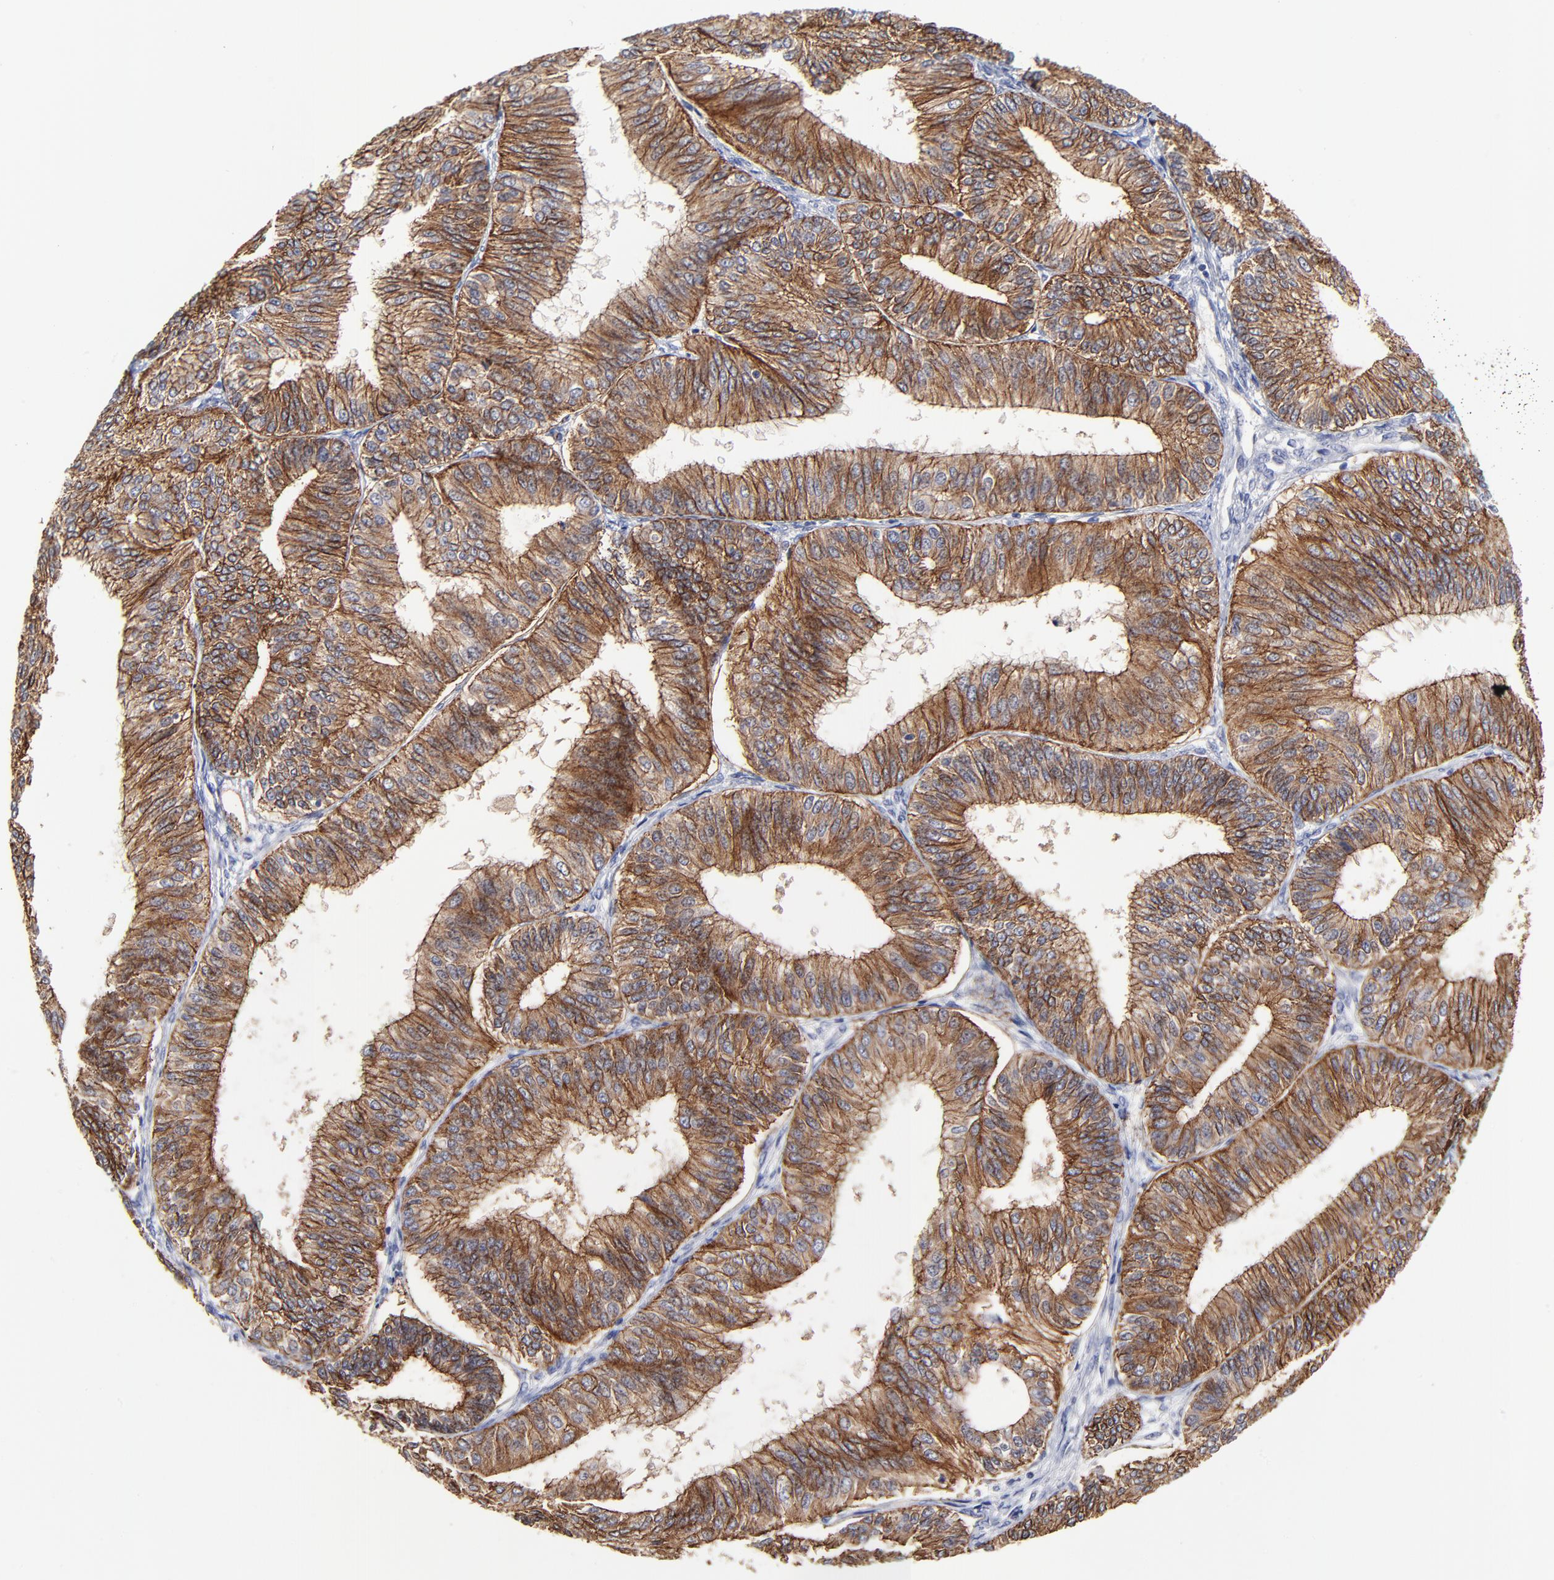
{"staining": {"intensity": "moderate", "quantity": ">75%", "location": "cytoplasmic/membranous"}, "tissue": "endometrial cancer", "cell_type": "Tumor cells", "image_type": "cancer", "snomed": [{"axis": "morphology", "description": "Adenocarcinoma, NOS"}, {"axis": "topography", "description": "Endometrium"}], "caption": "Endometrial cancer (adenocarcinoma) tissue exhibits moderate cytoplasmic/membranous positivity in approximately >75% of tumor cells", "gene": "CXADR", "patient": {"sex": "female", "age": 55}}